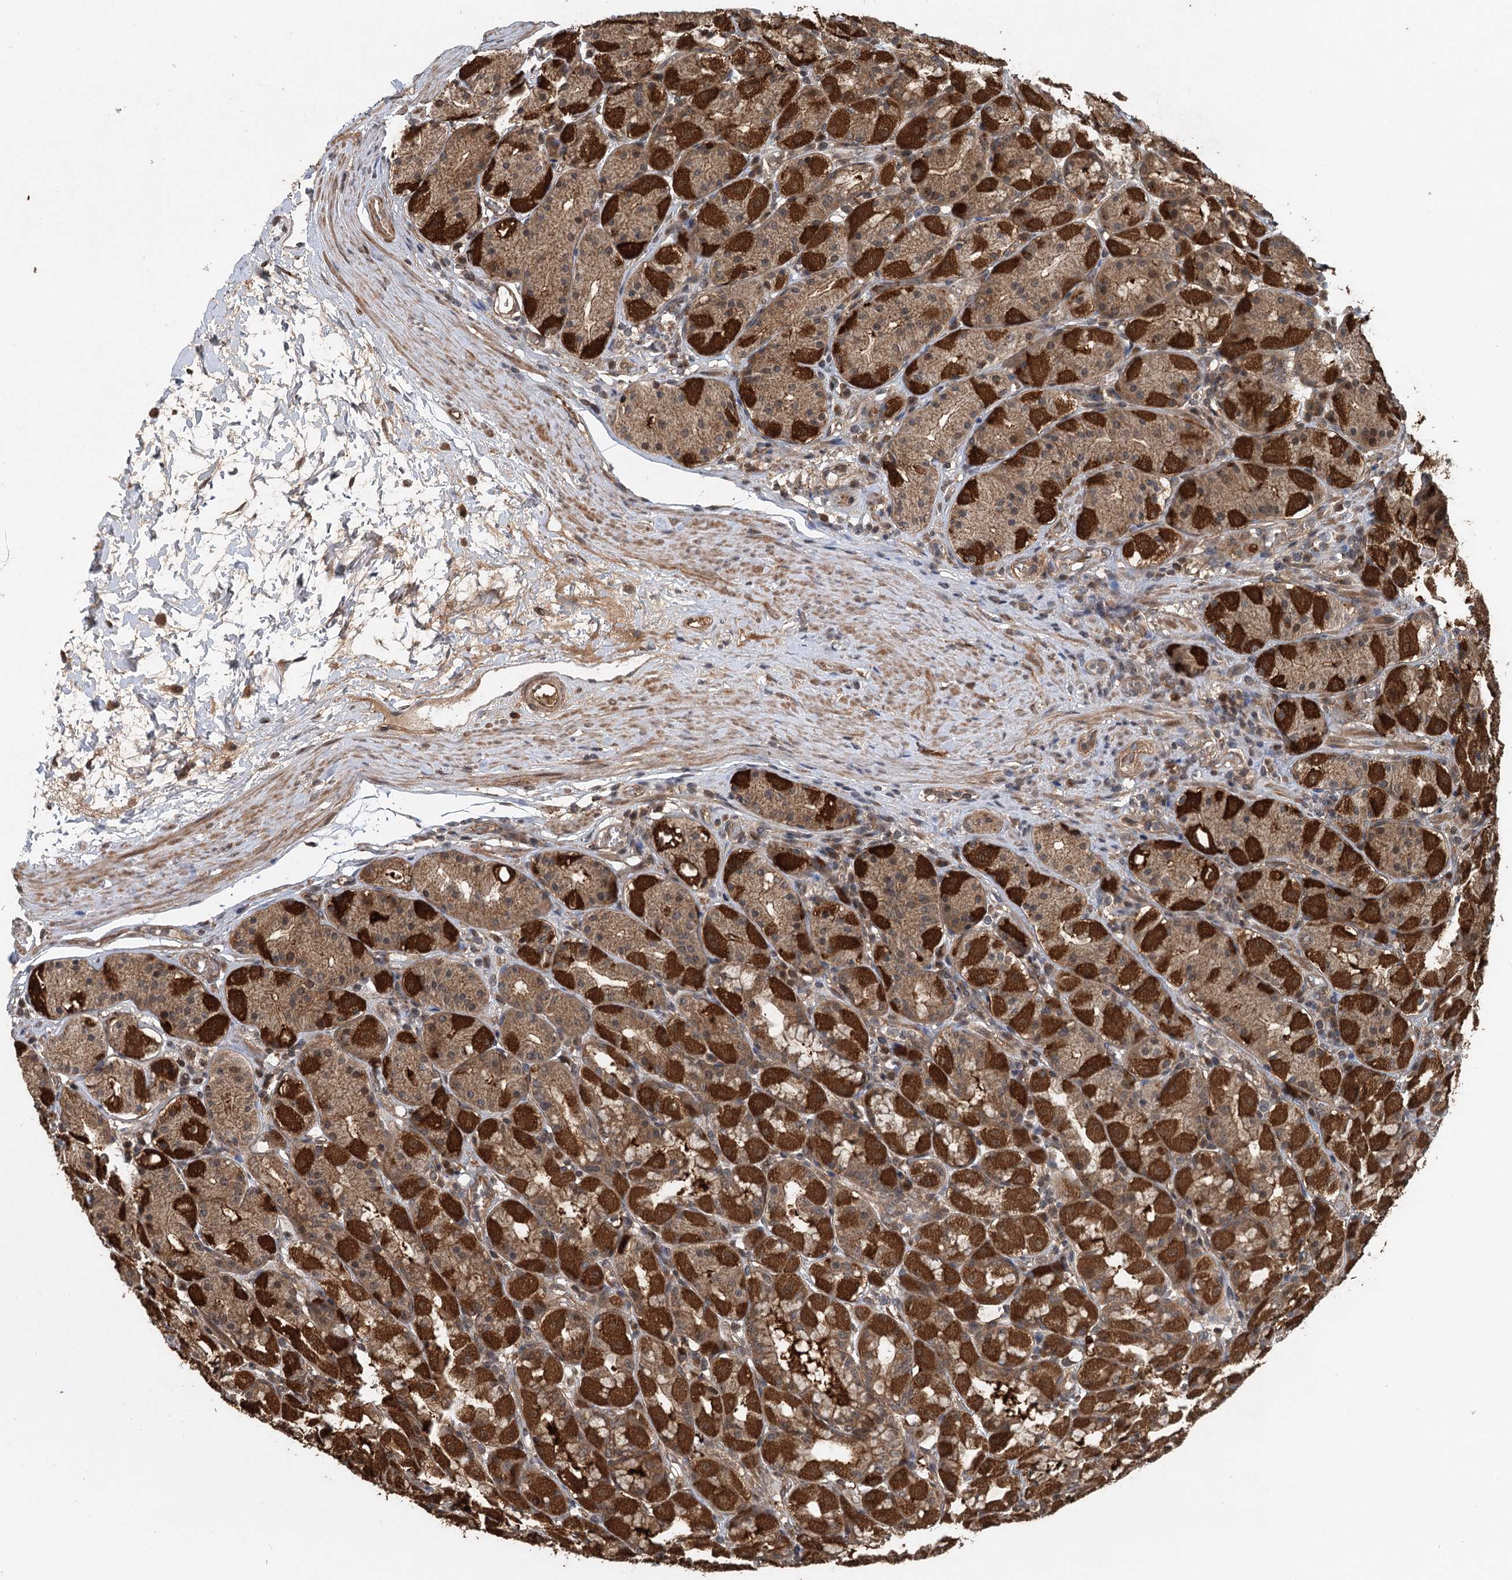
{"staining": {"intensity": "strong", "quantity": ">75%", "location": "cytoplasmic/membranous"}, "tissue": "stomach", "cell_type": "Glandular cells", "image_type": "normal", "snomed": [{"axis": "morphology", "description": "Normal tissue, NOS"}, {"axis": "topography", "description": "Stomach, lower"}], "caption": "Normal stomach shows strong cytoplasmic/membranous expression in approximately >75% of glandular cells The staining is performed using DAB brown chromogen to label protein expression. The nuclei are counter-stained blue using hematoxylin..", "gene": "INSIG2", "patient": {"sex": "female", "age": 56}}